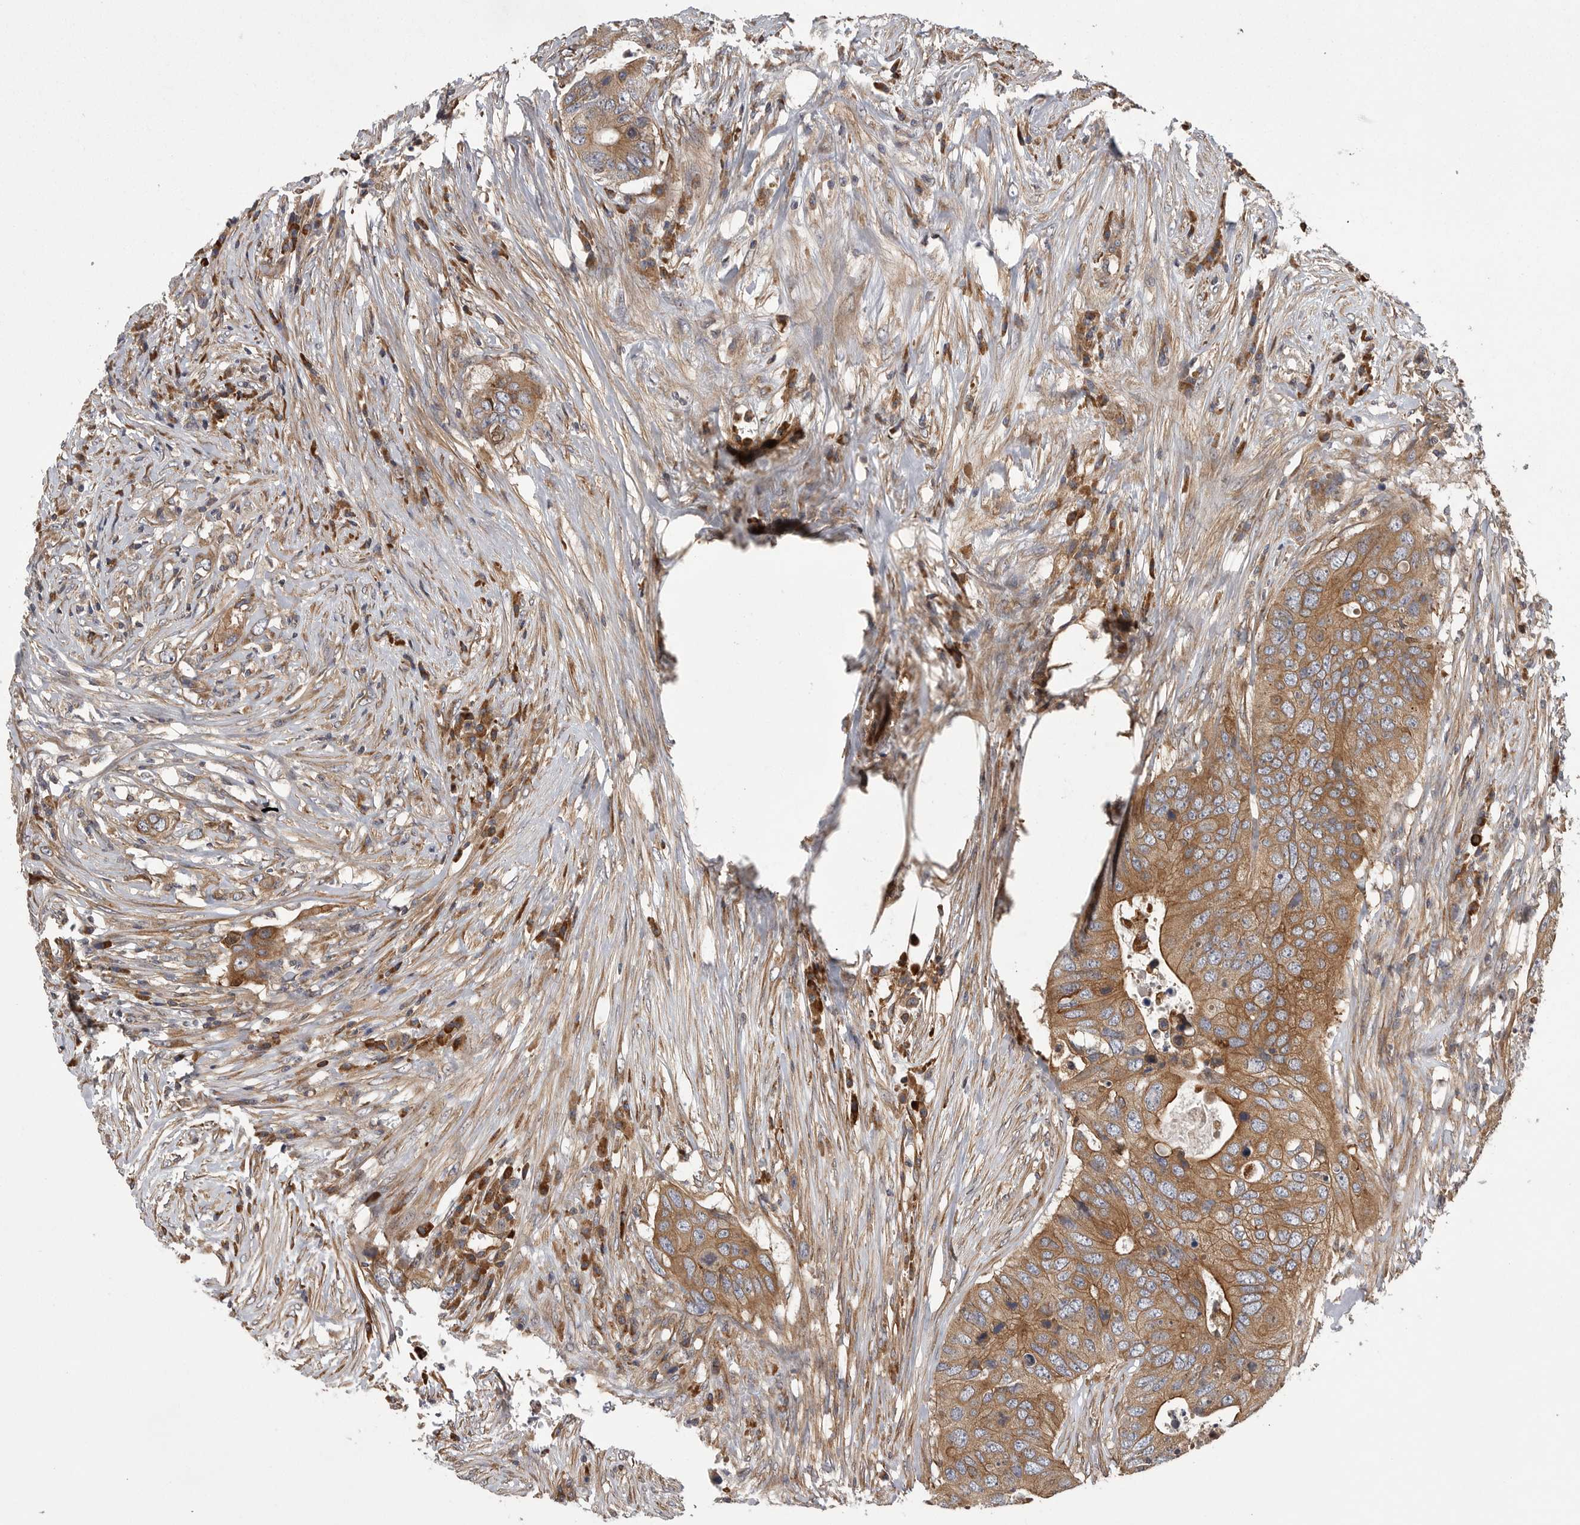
{"staining": {"intensity": "moderate", "quantity": "25%-75%", "location": "cytoplasmic/membranous"}, "tissue": "colorectal cancer", "cell_type": "Tumor cells", "image_type": "cancer", "snomed": [{"axis": "morphology", "description": "Adenocarcinoma, NOS"}, {"axis": "topography", "description": "Colon"}], "caption": "The photomicrograph exhibits staining of adenocarcinoma (colorectal), revealing moderate cytoplasmic/membranous protein positivity (brown color) within tumor cells.", "gene": "OXR1", "patient": {"sex": "male", "age": 71}}